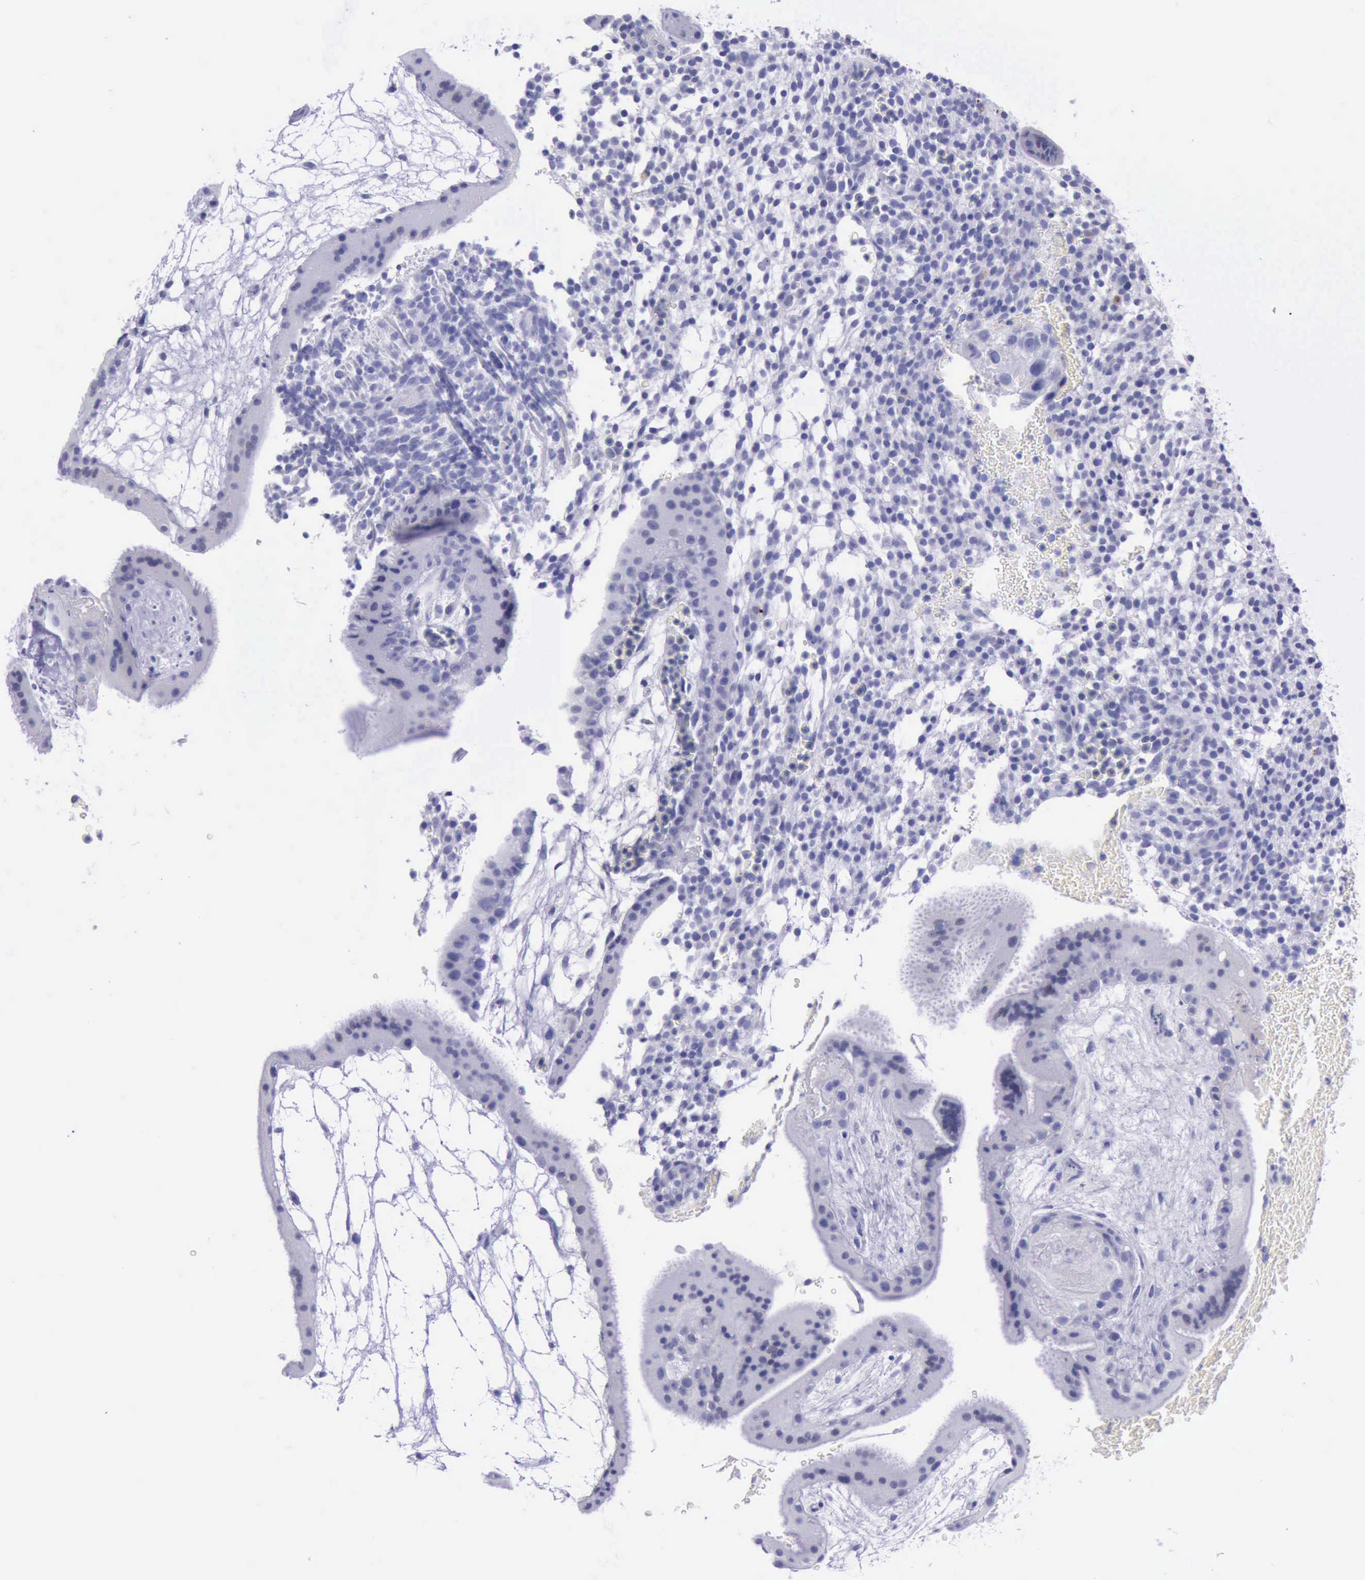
{"staining": {"intensity": "negative", "quantity": "none", "location": "none"}, "tissue": "placenta", "cell_type": "Trophoblastic cells", "image_type": "normal", "snomed": [{"axis": "morphology", "description": "Normal tissue, NOS"}, {"axis": "topography", "description": "Placenta"}], "caption": "There is no significant expression in trophoblastic cells of placenta.", "gene": "GLA", "patient": {"sex": "female", "age": 19}}